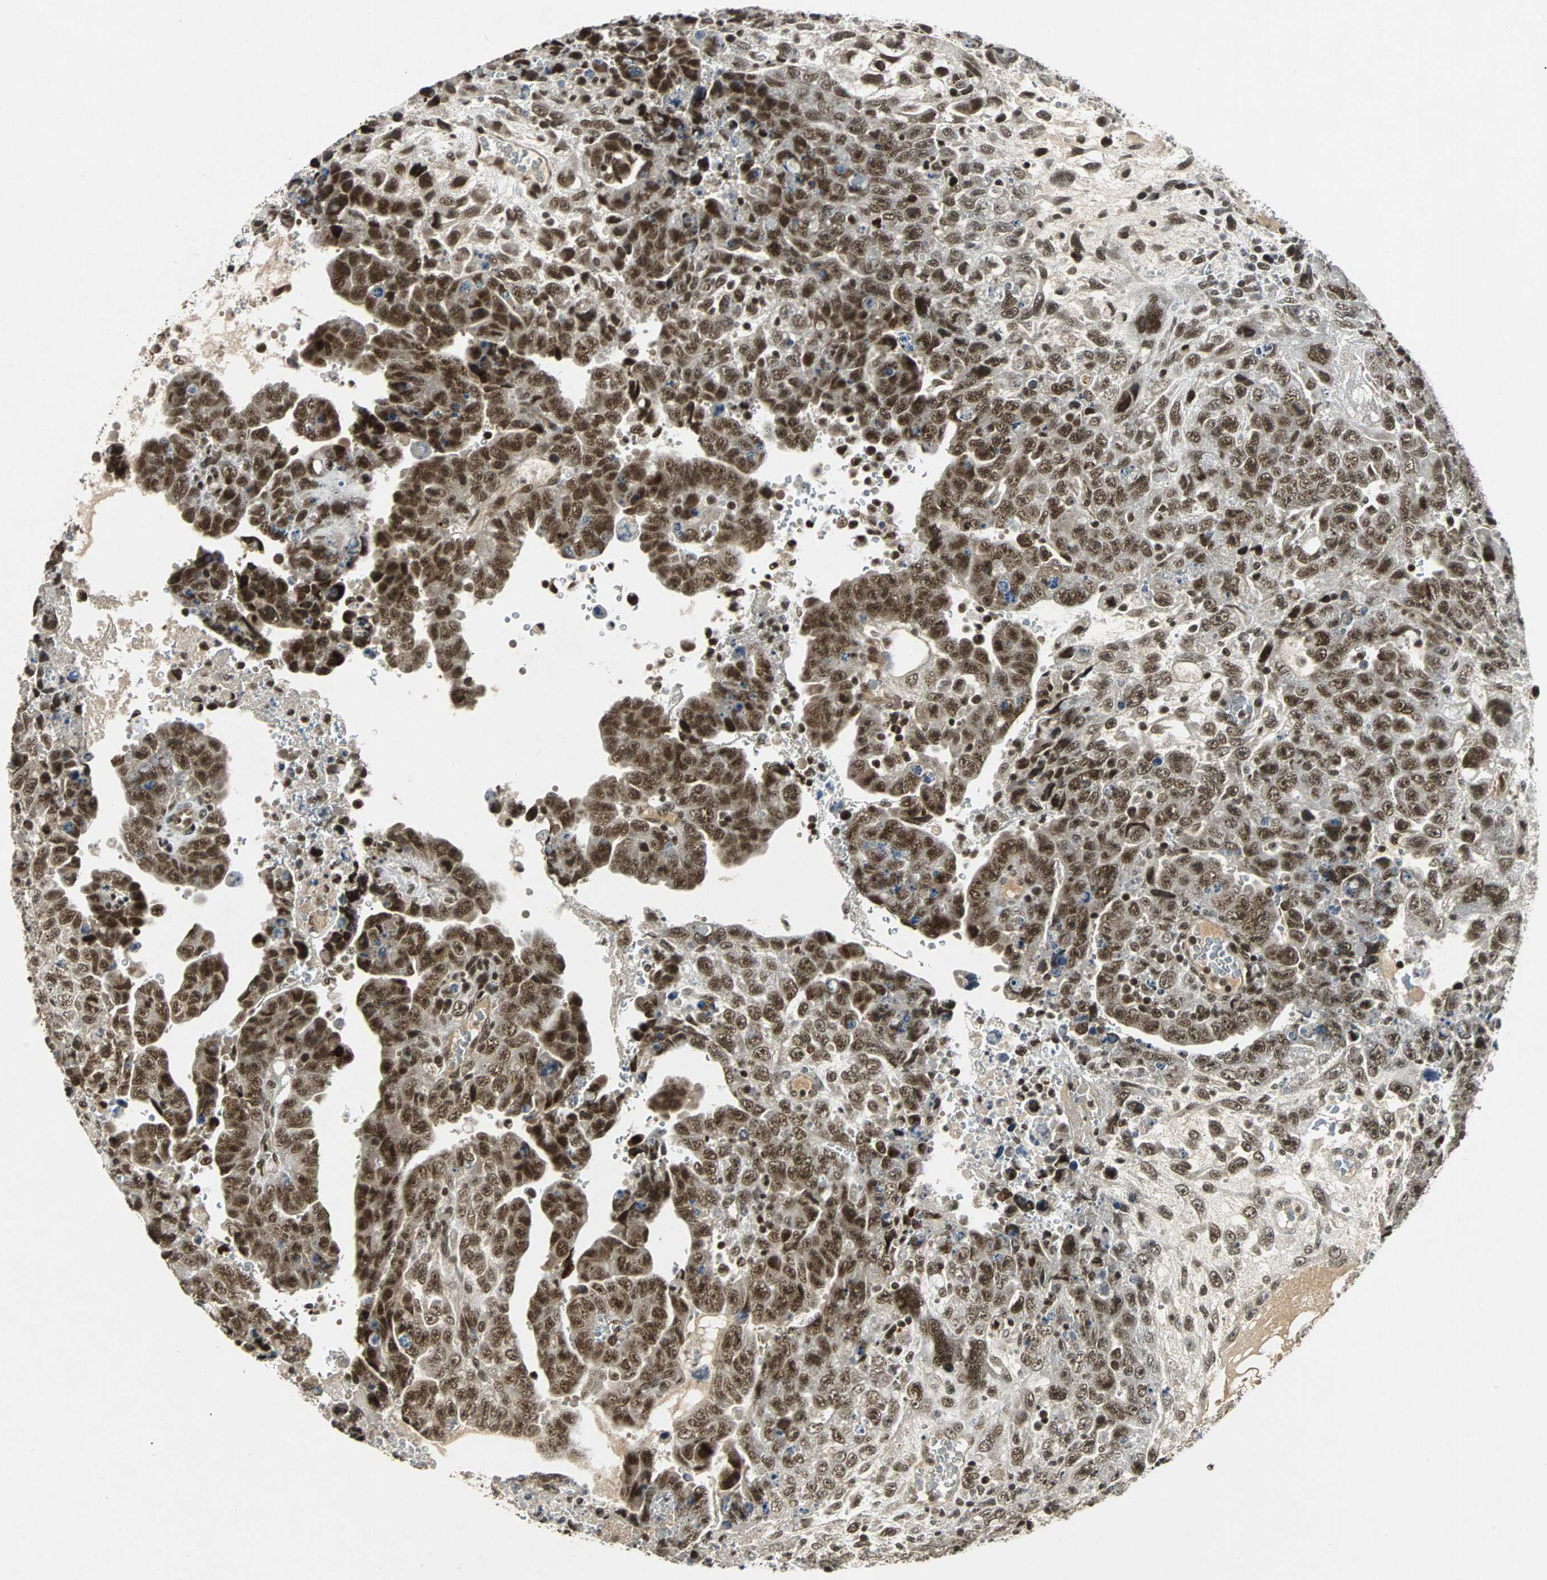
{"staining": {"intensity": "strong", "quantity": ">75%", "location": "nuclear"}, "tissue": "testis cancer", "cell_type": "Tumor cells", "image_type": "cancer", "snomed": [{"axis": "morphology", "description": "Carcinoma, Embryonal, NOS"}, {"axis": "topography", "description": "Testis"}], "caption": "An IHC photomicrograph of tumor tissue is shown. Protein staining in brown highlights strong nuclear positivity in testis cancer within tumor cells. The staining was performed using DAB (3,3'-diaminobenzidine) to visualize the protein expression in brown, while the nuclei were stained in blue with hematoxylin (Magnification: 20x).", "gene": "TAF5", "patient": {"sex": "male", "age": 28}}